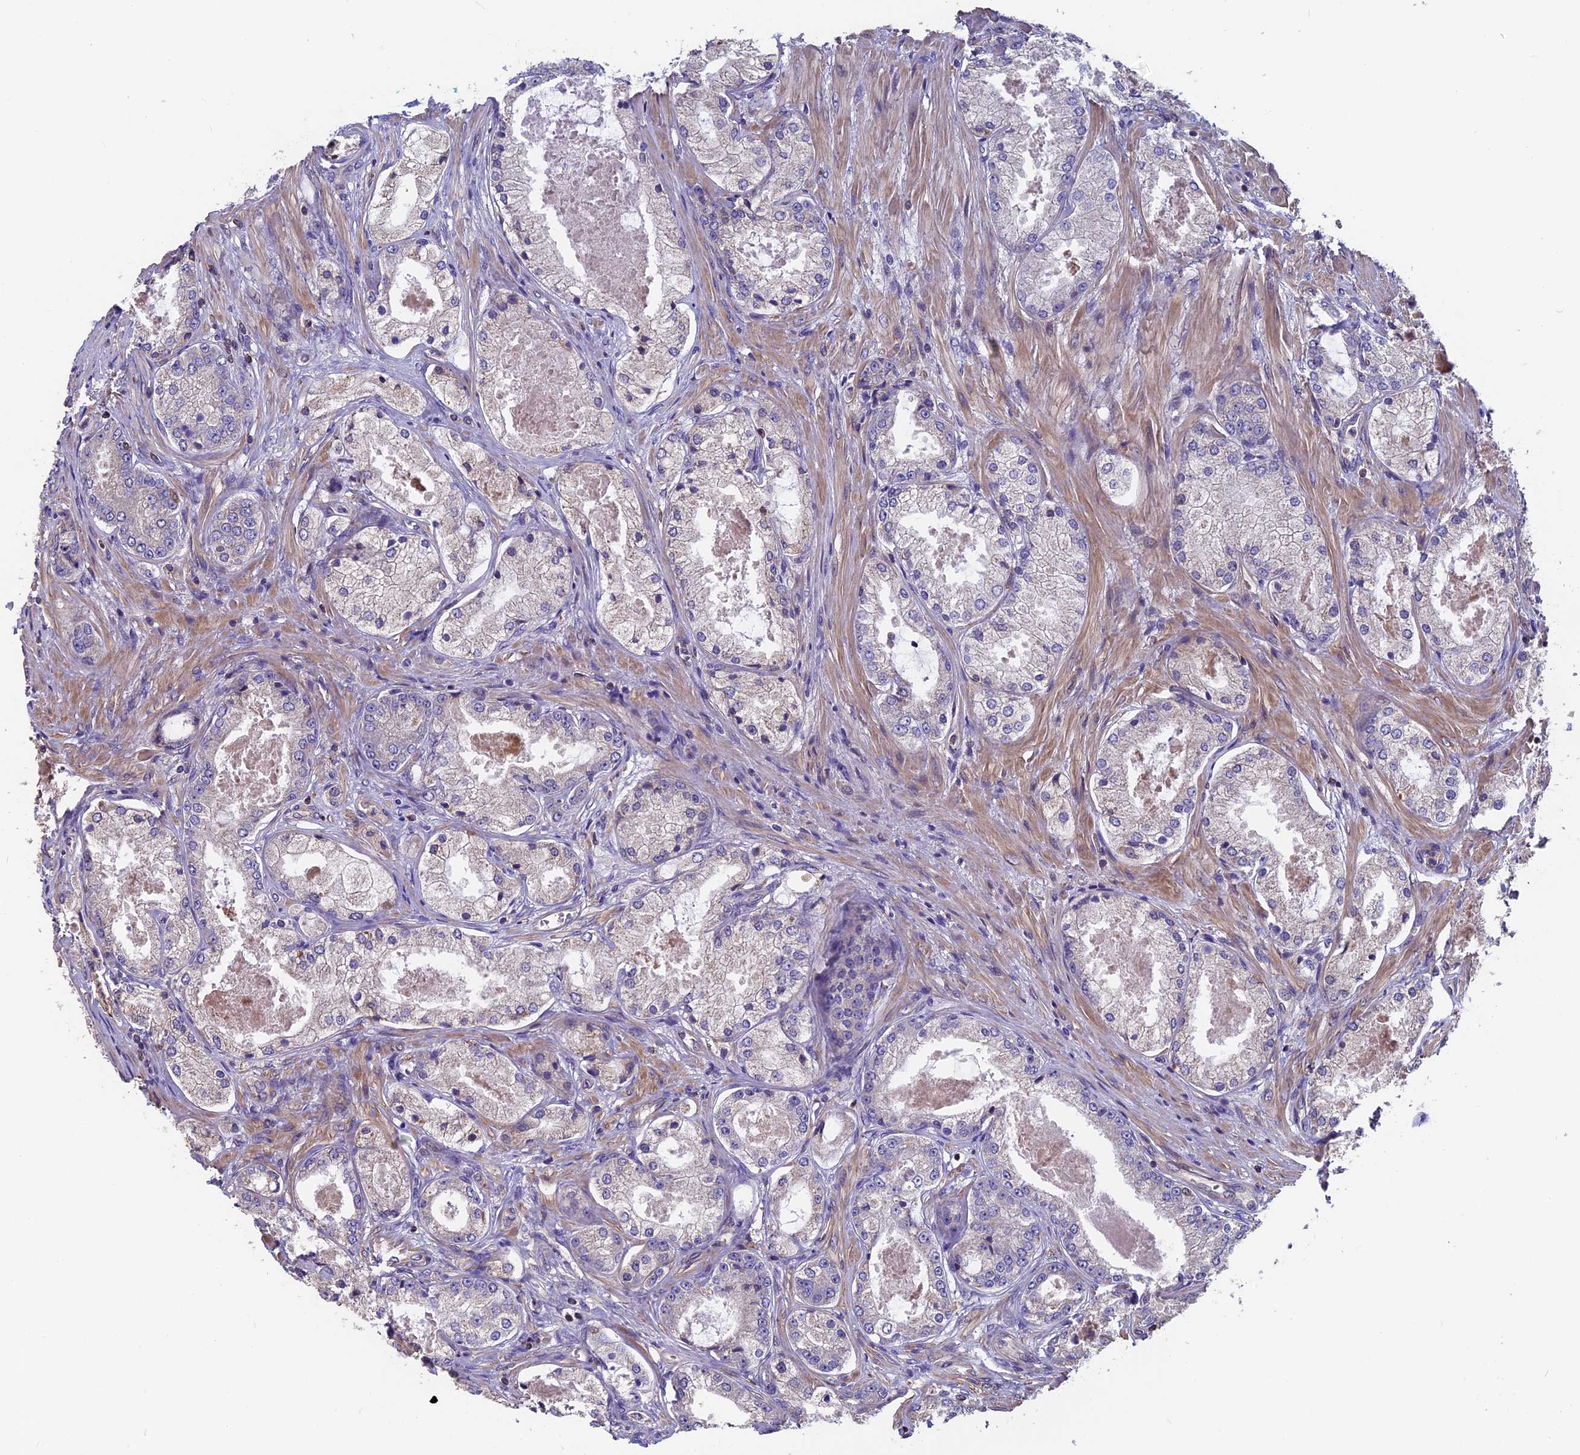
{"staining": {"intensity": "negative", "quantity": "none", "location": "none"}, "tissue": "prostate cancer", "cell_type": "Tumor cells", "image_type": "cancer", "snomed": [{"axis": "morphology", "description": "Adenocarcinoma, Low grade"}, {"axis": "topography", "description": "Prostate"}], "caption": "IHC of human prostate adenocarcinoma (low-grade) displays no staining in tumor cells.", "gene": "CCDC153", "patient": {"sex": "male", "age": 68}}